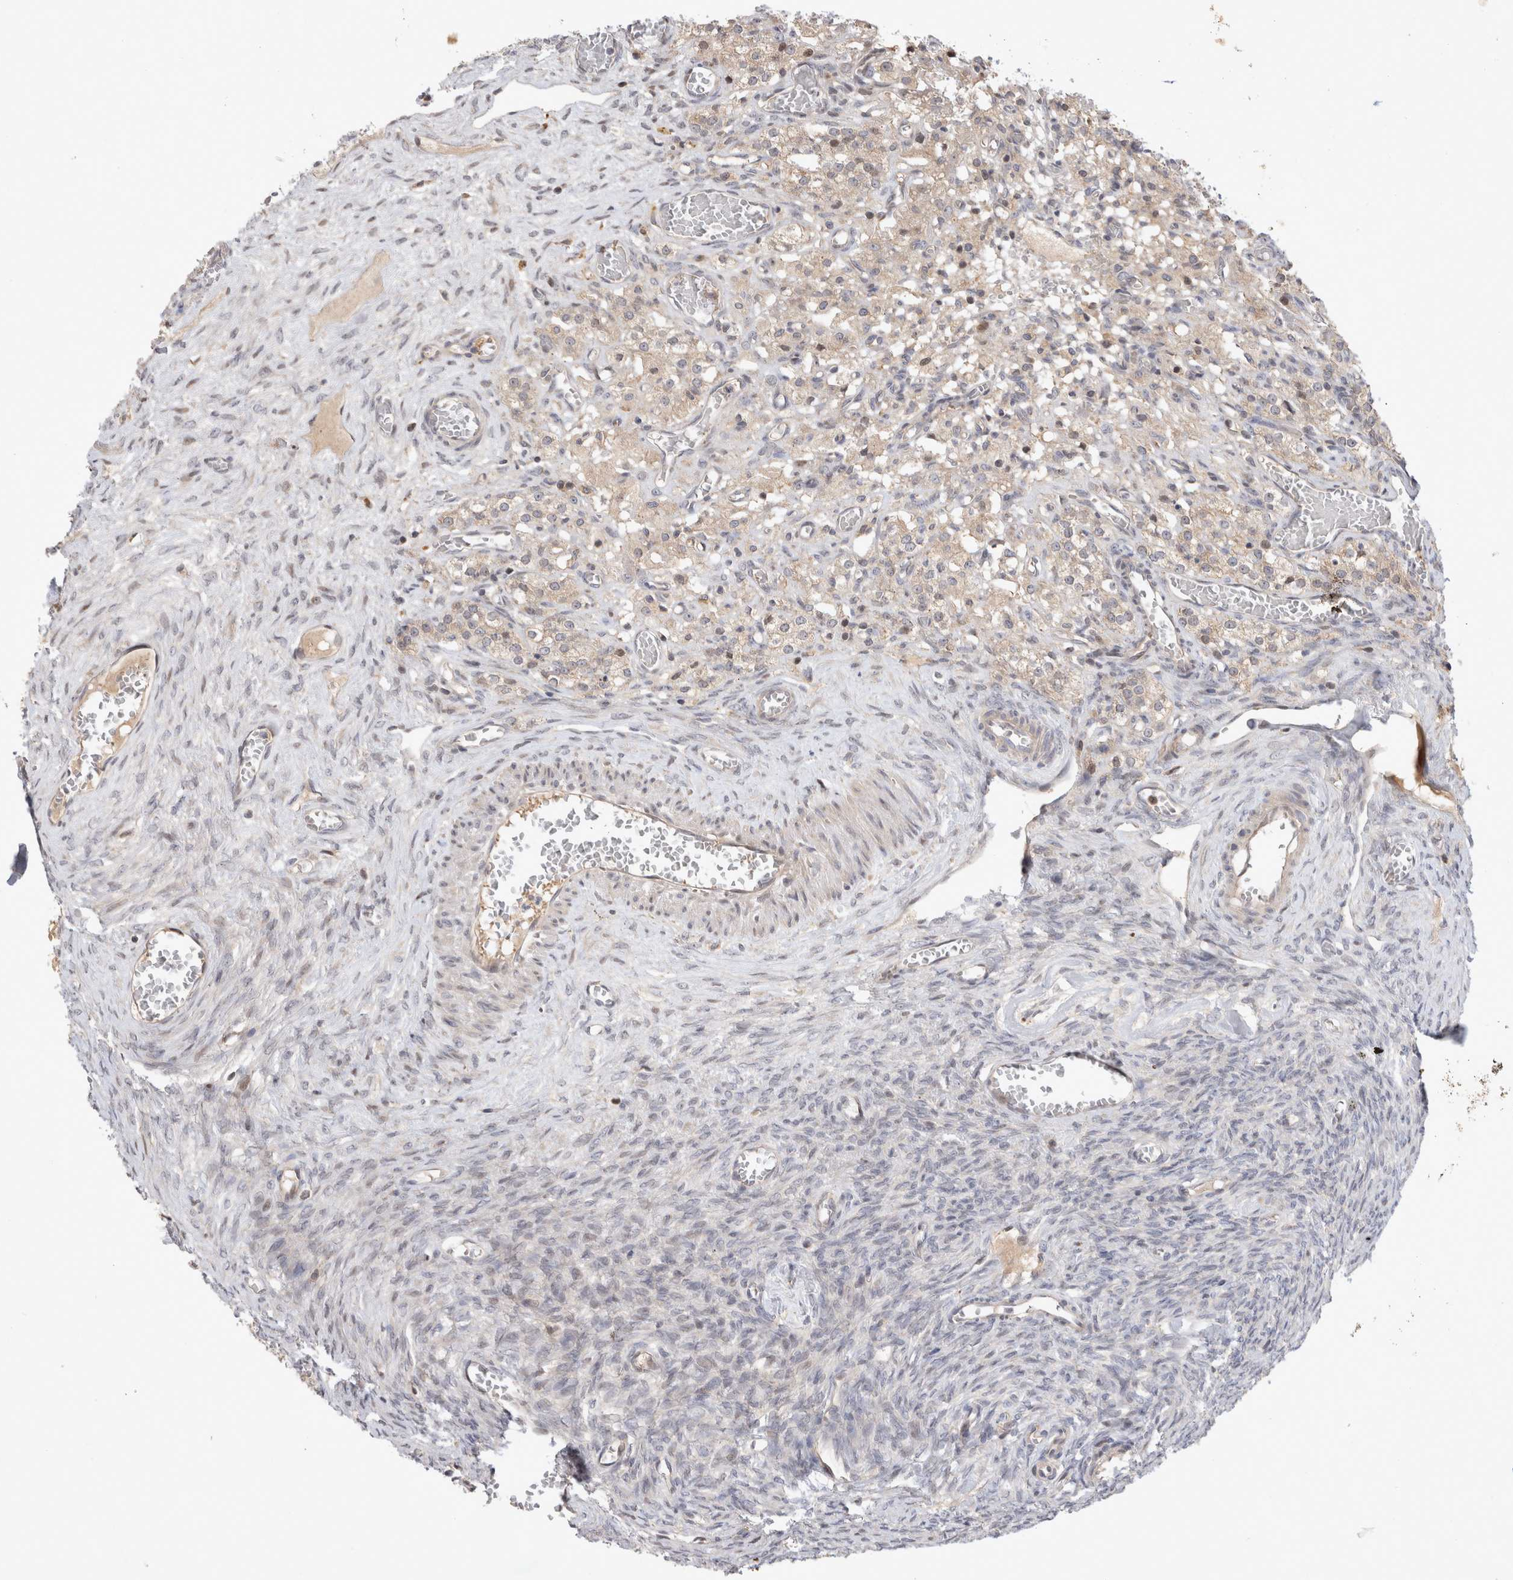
{"staining": {"intensity": "negative", "quantity": "none", "location": "none"}, "tissue": "ovary", "cell_type": "Ovarian stroma cells", "image_type": "normal", "snomed": [{"axis": "morphology", "description": "Normal tissue, NOS"}, {"axis": "topography", "description": "Ovary"}], "caption": "Ovarian stroma cells show no significant protein staining in benign ovary. (Brightfield microscopy of DAB IHC at high magnification).", "gene": "HTT", "patient": {"sex": "female", "age": 27}}